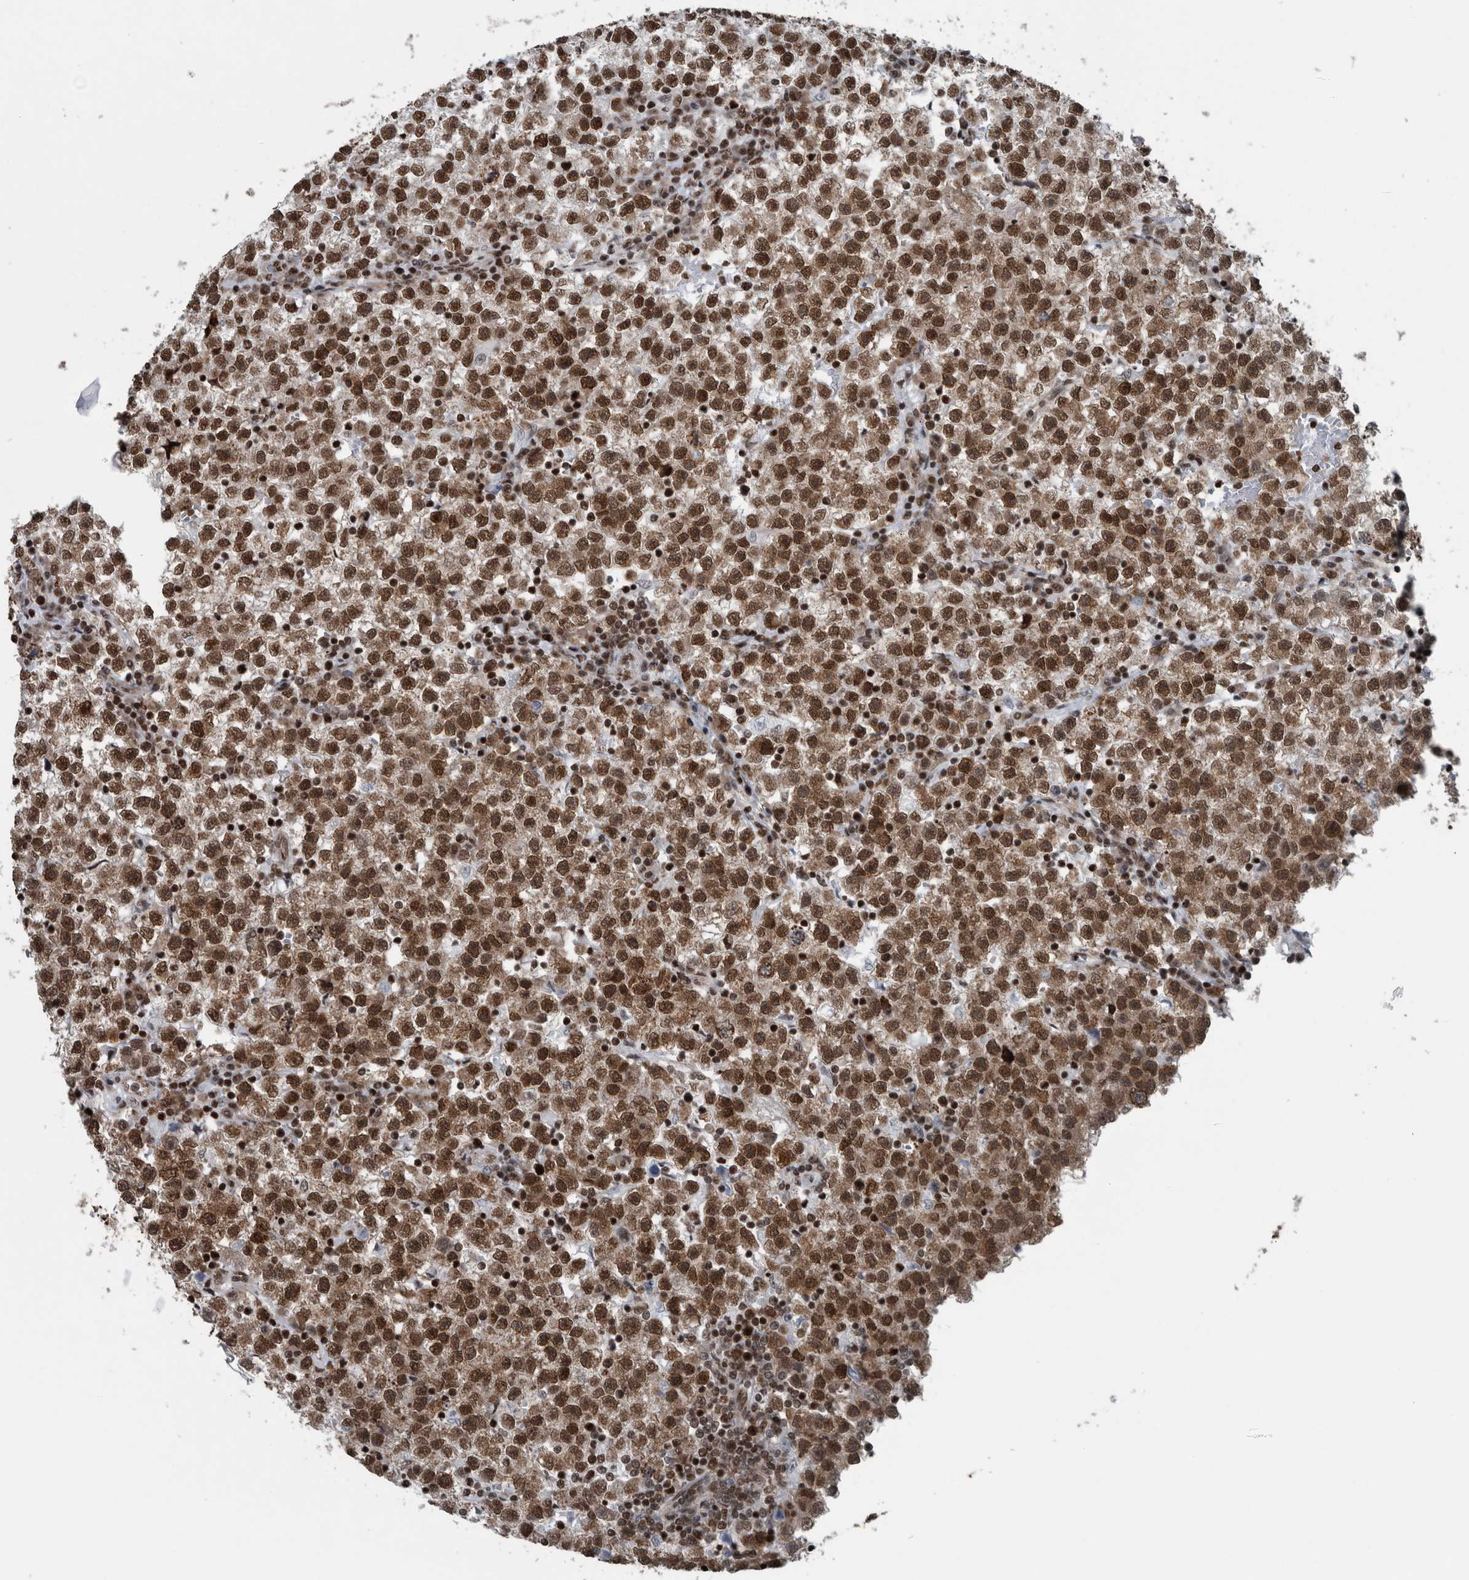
{"staining": {"intensity": "strong", "quantity": ">75%", "location": "nuclear"}, "tissue": "testis cancer", "cell_type": "Tumor cells", "image_type": "cancer", "snomed": [{"axis": "morphology", "description": "Seminoma, NOS"}, {"axis": "topography", "description": "Testis"}], "caption": "Protein analysis of testis seminoma tissue shows strong nuclear expression in approximately >75% of tumor cells. (Brightfield microscopy of DAB IHC at high magnification).", "gene": "DNMT3A", "patient": {"sex": "male", "age": 22}}